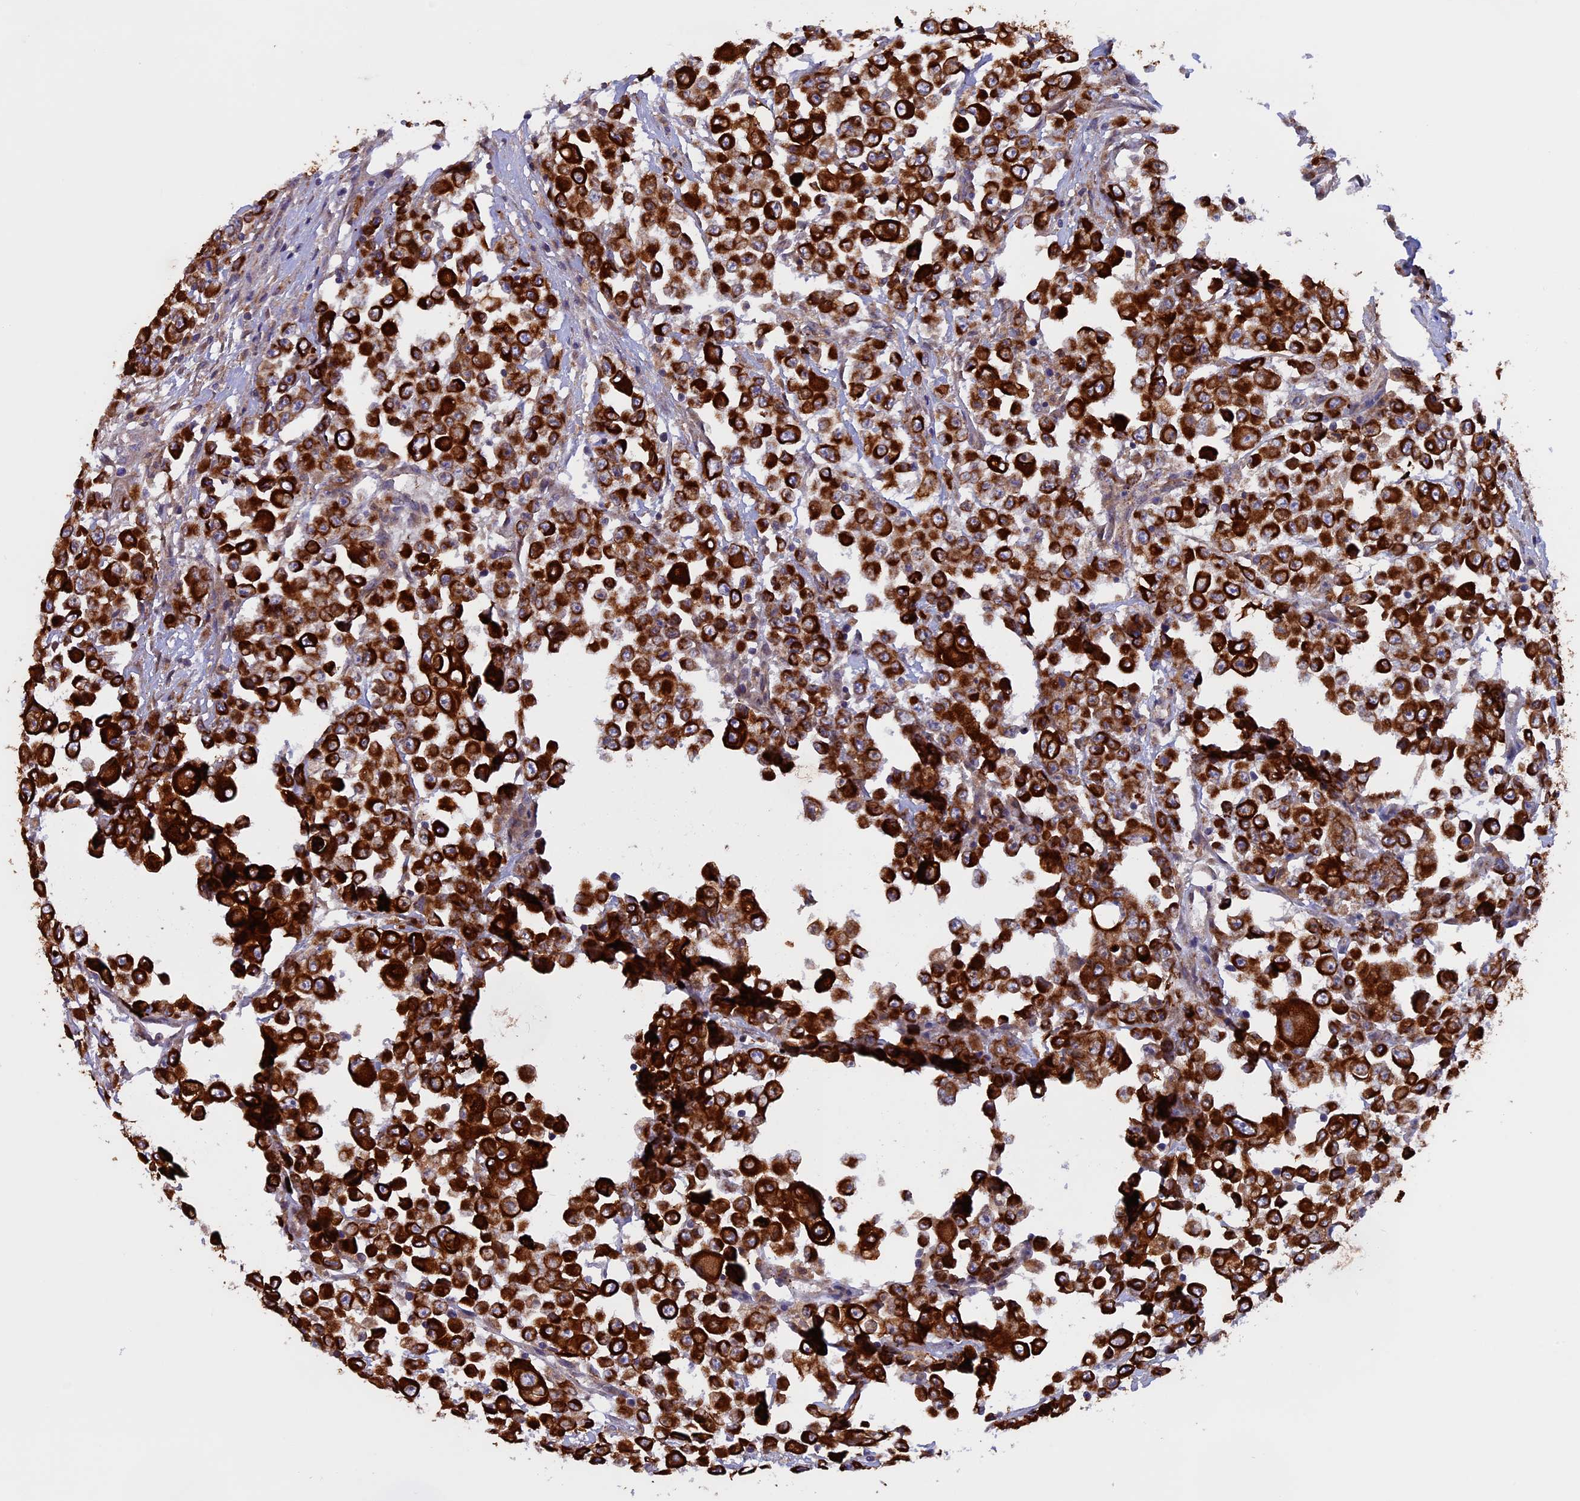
{"staining": {"intensity": "strong", "quantity": ">75%", "location": "cytoplasmic/membranous"}, "tissue": "colorectal cancer", "cell_type": "Tumor cells", "image_type": "cancer", "snomed": [{"axis": "morphology", "description": "Adenocarcinoma, NOS"}, {"axis": "topography", "description": "Colon"}], "caption": "The histopathology image displays immunohistochemical staining of colorectal adenocarcinoma. There is strong cytoplasmic/membranous staining is seen in about >75% of tumor cells. (DAB (3,3'-diaminobenzidine) = brown stain, brightfield microscopy at high magnification).", "gene": "PTPN9", "patient": {"sex": "male", "age": 51}}